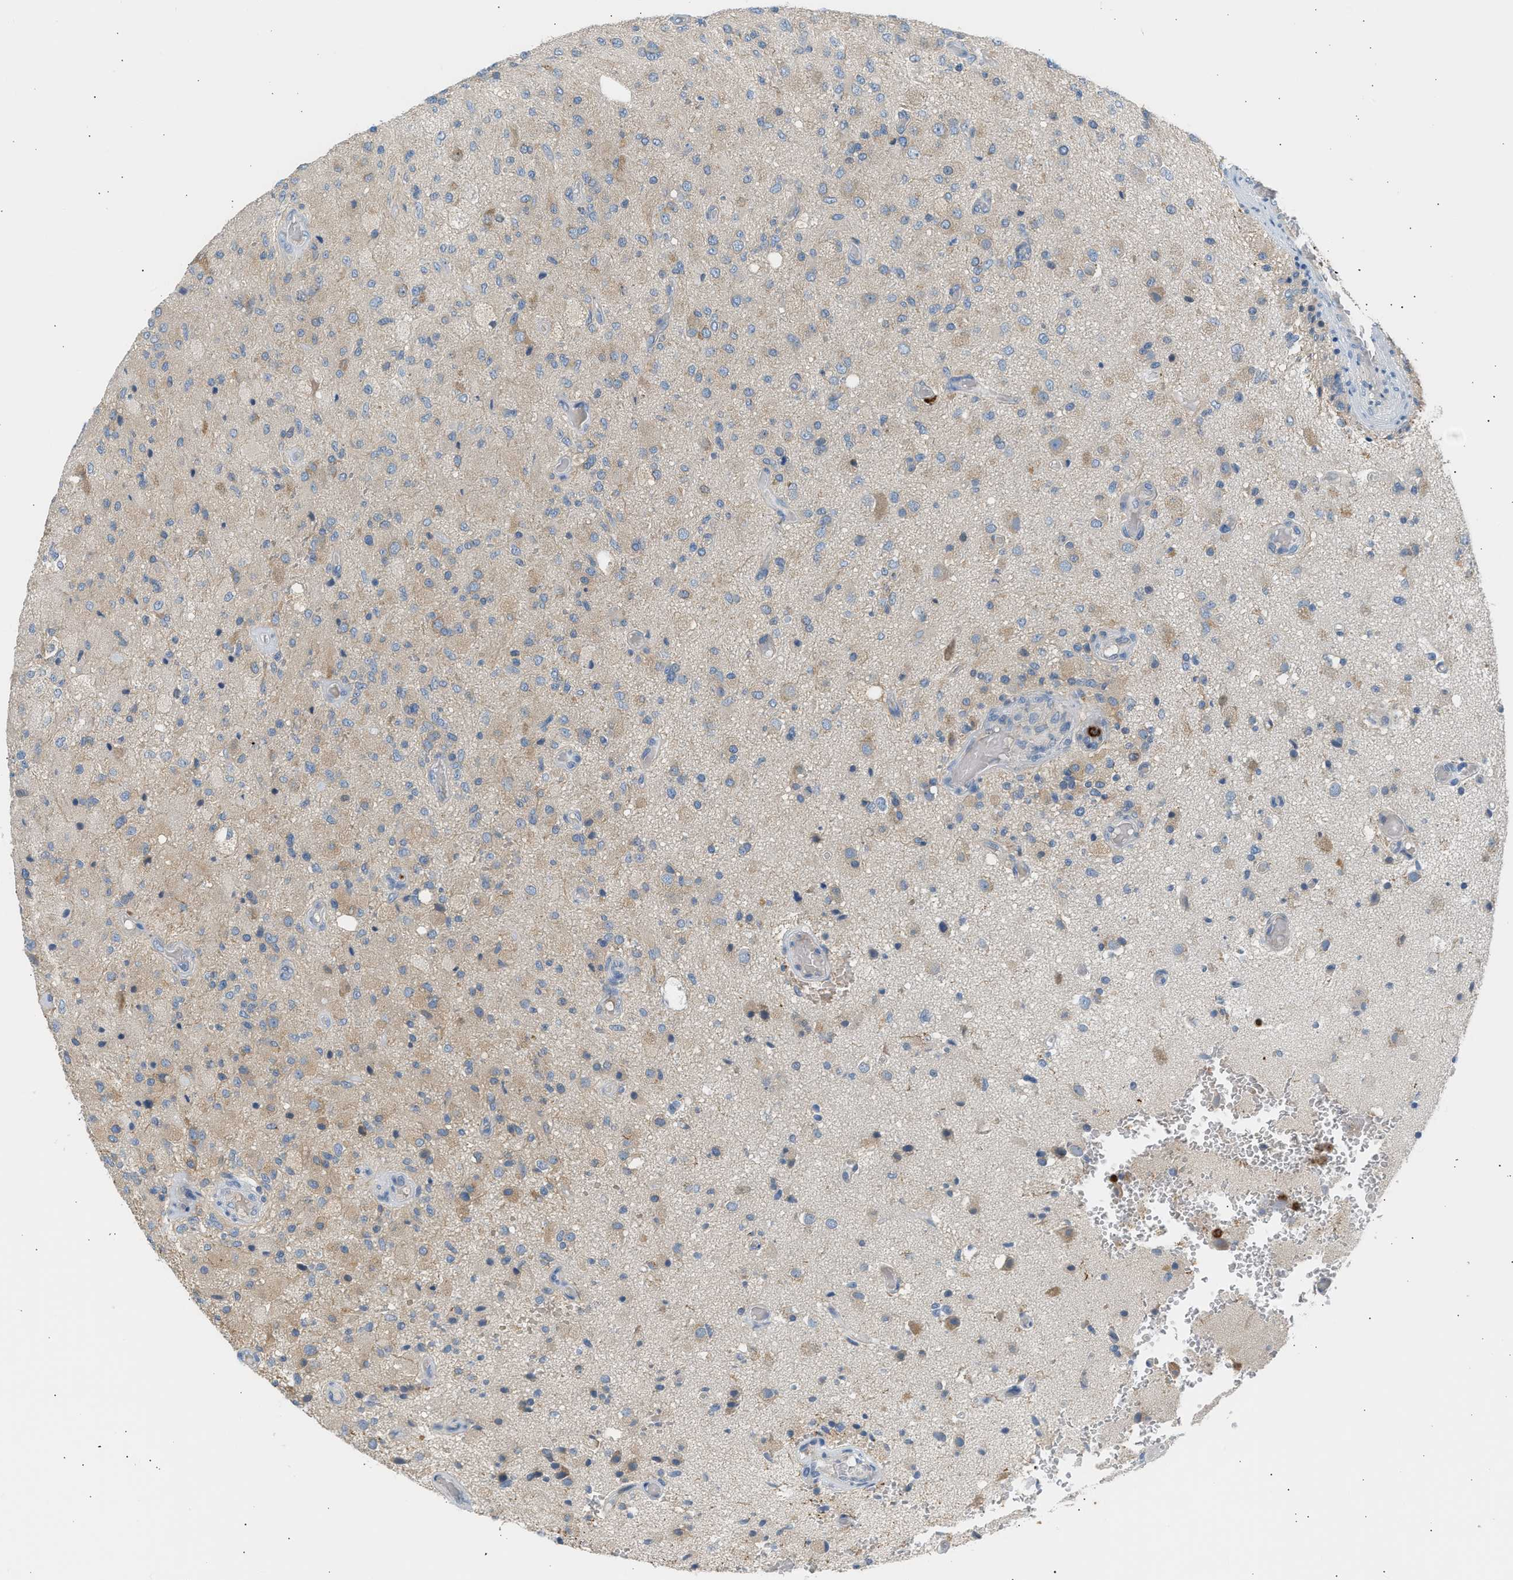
{"staining": {"intensity": "weak", "quantity": "<25%", "location": "cytoplasmic/membranous"}, "tissue": "glioma", "cell_type": "Tumor cells", "image_type": "cancer", "snomed": [{"axis": "morphology", "description": "Normal tissue, NOS"}, {"axis": "morphology", "description": "Glioma, malignant, High grade"}, {"axis": "topography", "description": "Cerebral cortex"}], "caption": "Tumor cells are negative for protein expression in human glioma.", "gene": "TRIM50", "patient": {"sex": "male", "age": 77}}